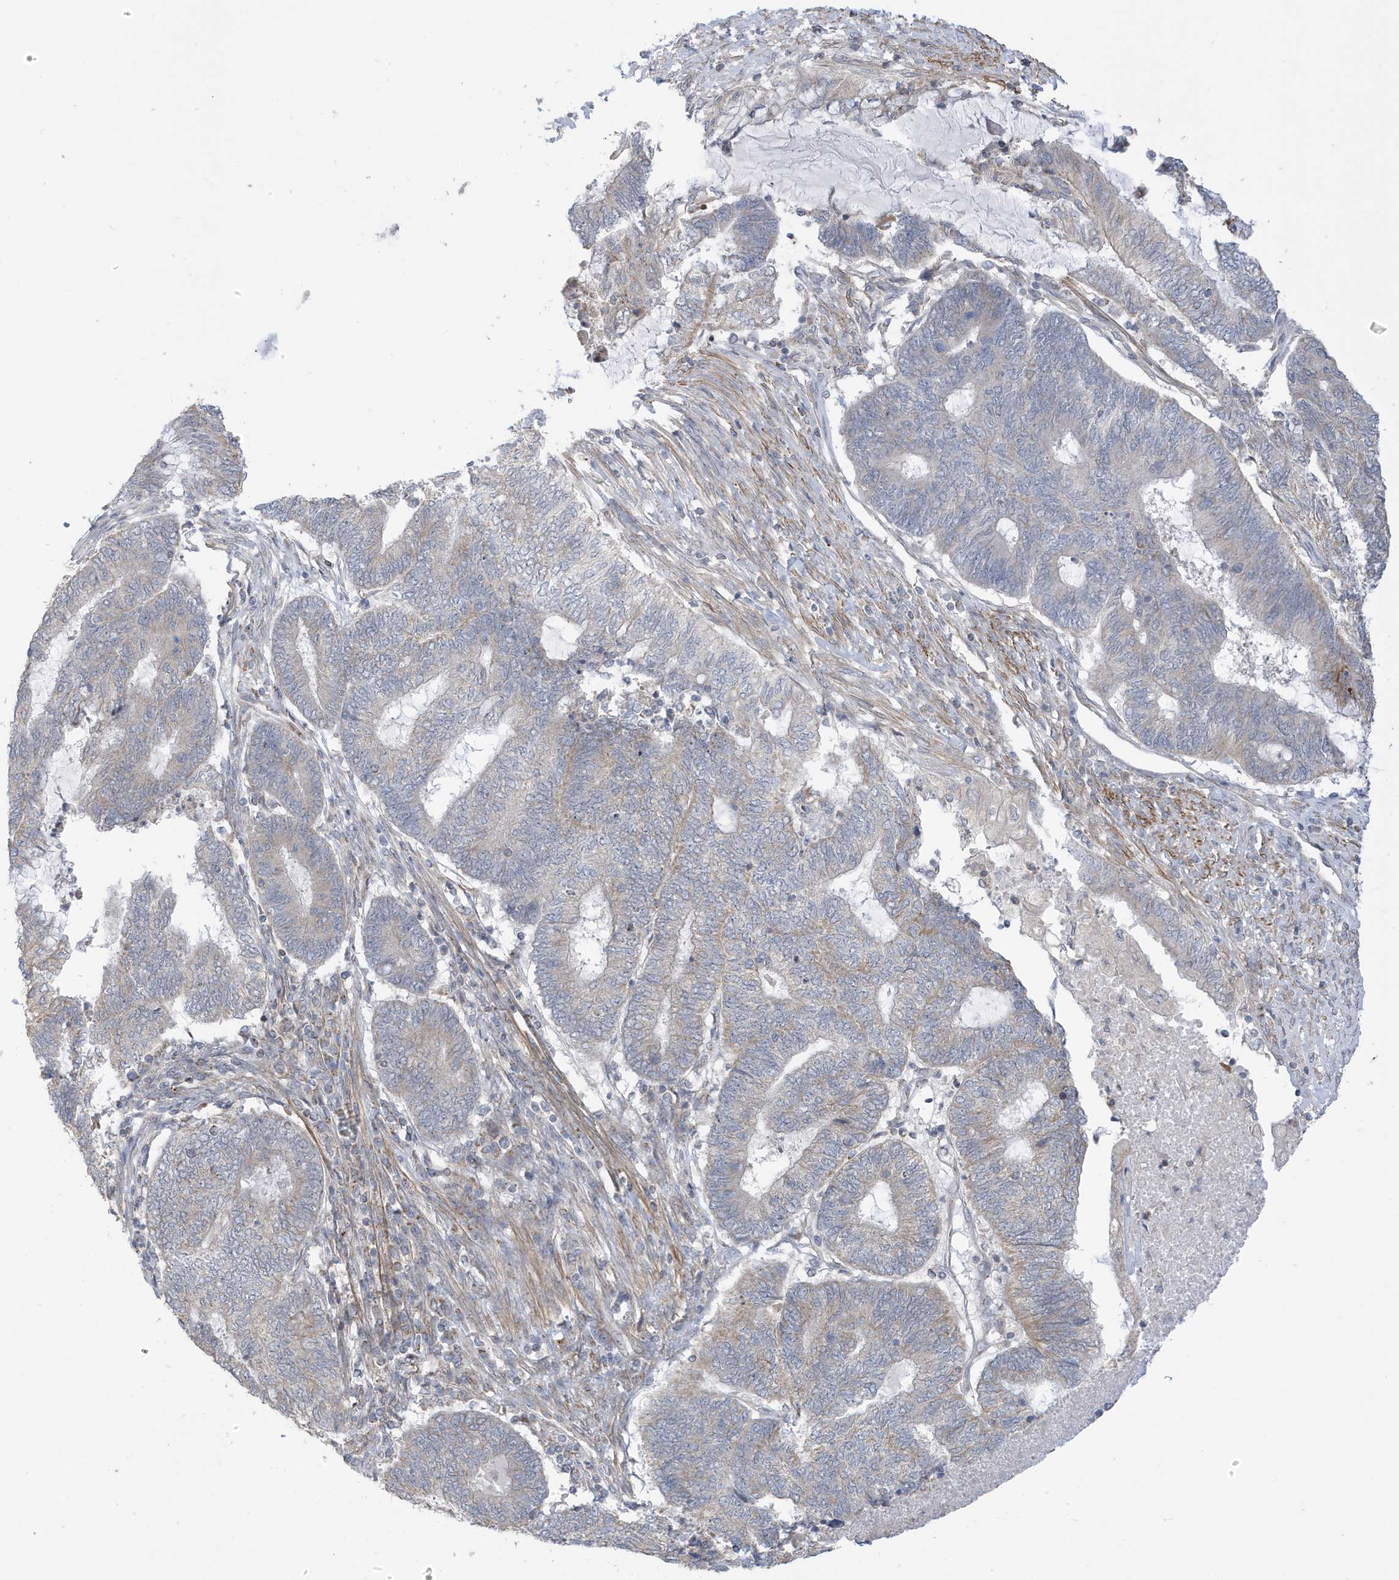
{"staining": {"intensity": "weak", "quantity": "<25%", "location": "cytoplasmic/membranous"}, "tissue": "endometrial cancer", "cell_type": "Tumor cells", "image_type": "cancer", "snomed": [{"axis": "morphology", "description": "Adenocarcinoma, NOS"}, {"axis": "topography", "description": "Uterus"}, {"axis": "topography", "description": "Endometrium"}], "caption": "Endometrial cancer stained for a protein using IHC demonstrates no expression tumor cells.", "gene": "ATP13A5", "patient": {"sex": "female", "age": 70}}